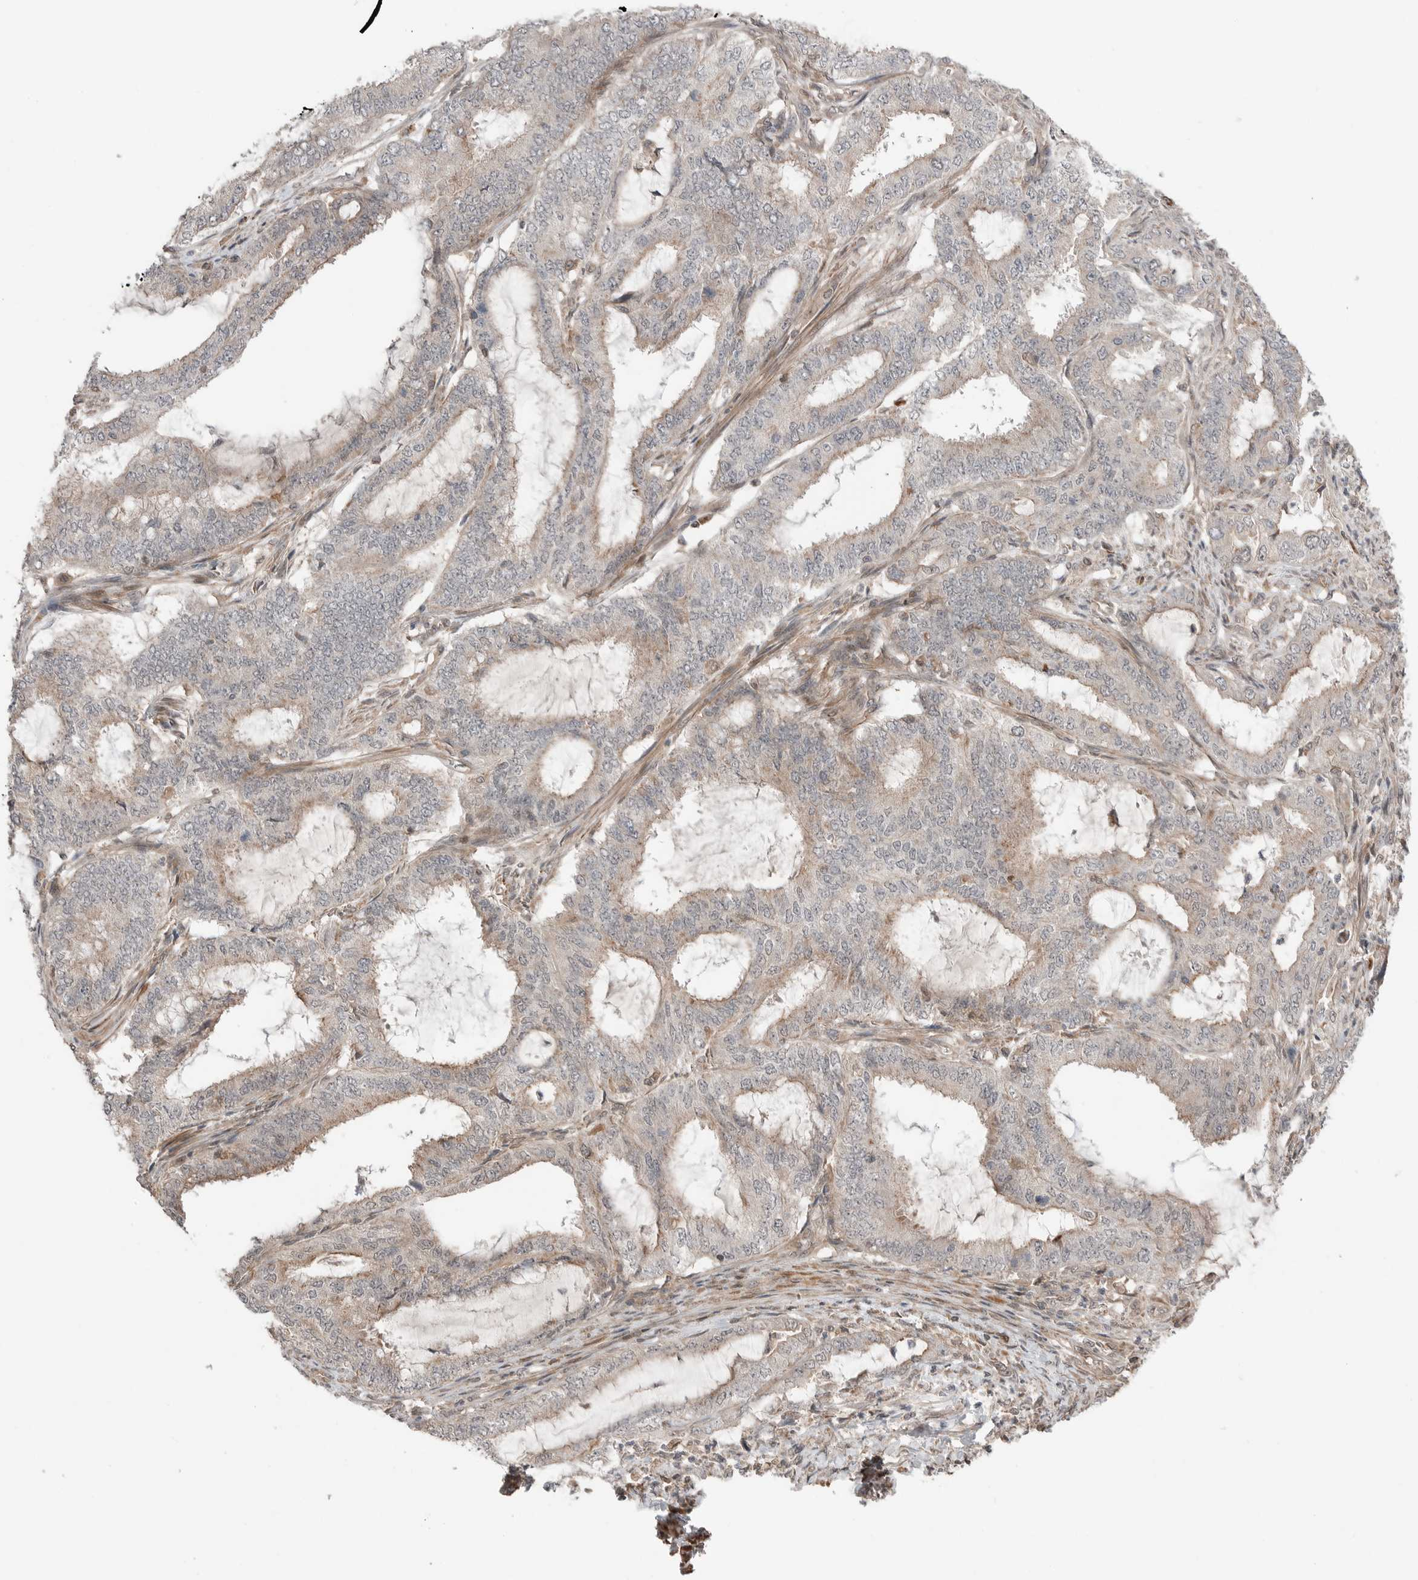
{"staining": {"intensity": "weak", "quantity": "<25%", "location": "cytoplasmic/membranous"}, "tissue": "endometrial cancer", "cell_type": "Tumor cells", "image_type": "cancer", "snomed": [{"axis": "morphology", "description": "Adenocarcinoma, NOS"}, {"axis": "topography", "description": "Endometrium"}], "caption": "An immunohistochemistry histopathology image of adenocarcinoma (endometrial) is shown. There is no staining in tumor cells of adenocarcinoma (endometrial).", "gene": "PEAK1", "patient": {"sex": "female", "age": 51}}